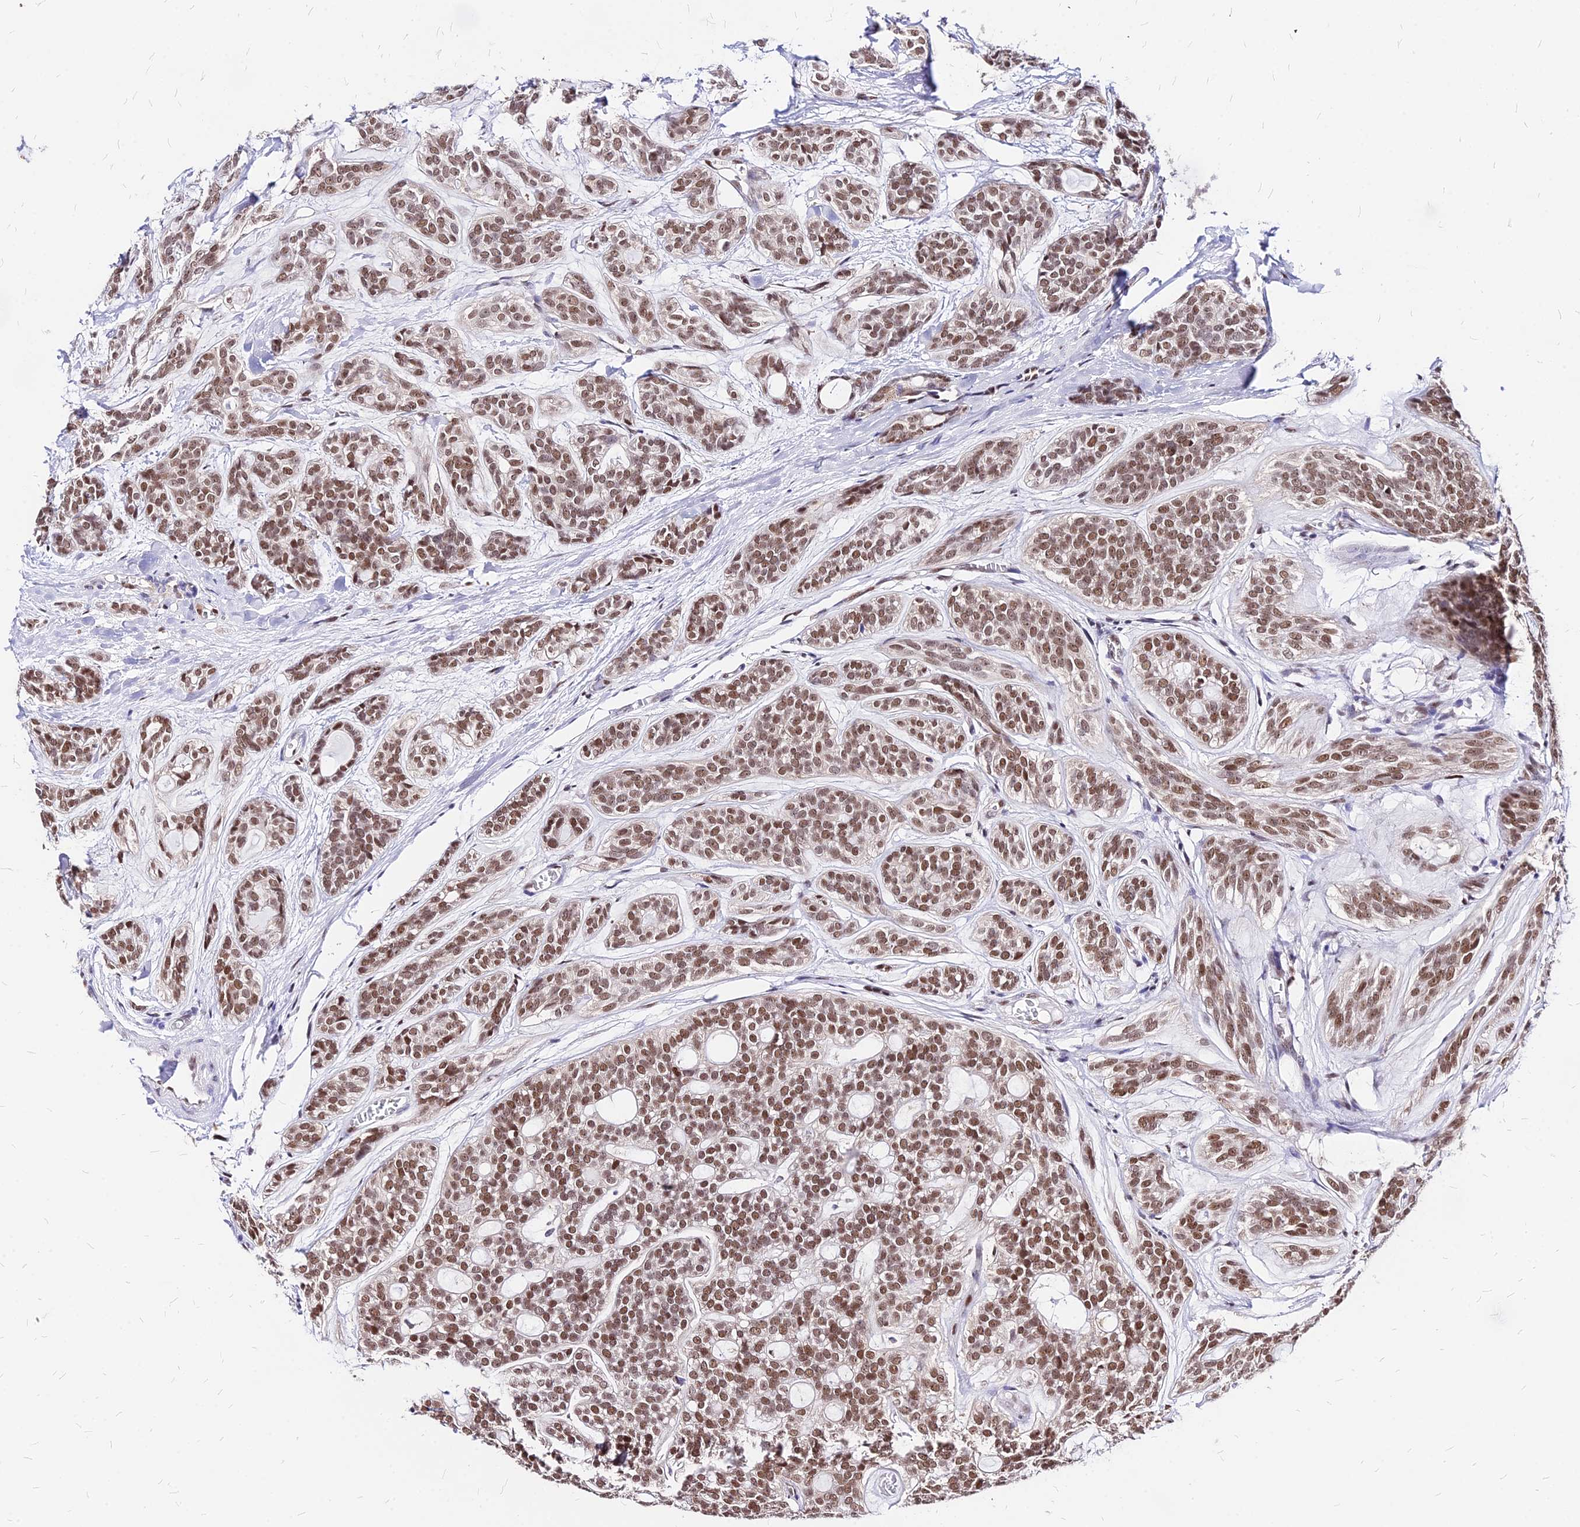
{"staining": {"intensity": "moderate", "quantity": ">75%", "location": "nuclear"}, "tissue": "head and neck cancer", "cell_type": "Tumor cells", "image_type": "cancer", "snomed": [{"axis": "morphology", "description": "Adenocarcinoma, NOS"}, {"axis": "topography", "description": "Head-Neck"}], "caption": "The immunohistochemical stain shows moderate nuclear positivity in tumor cells of head and neck cancer (adenocarcinoma) tissue.", "gene": "PAXX", "patient": {"sex": "male", "age": 66}}